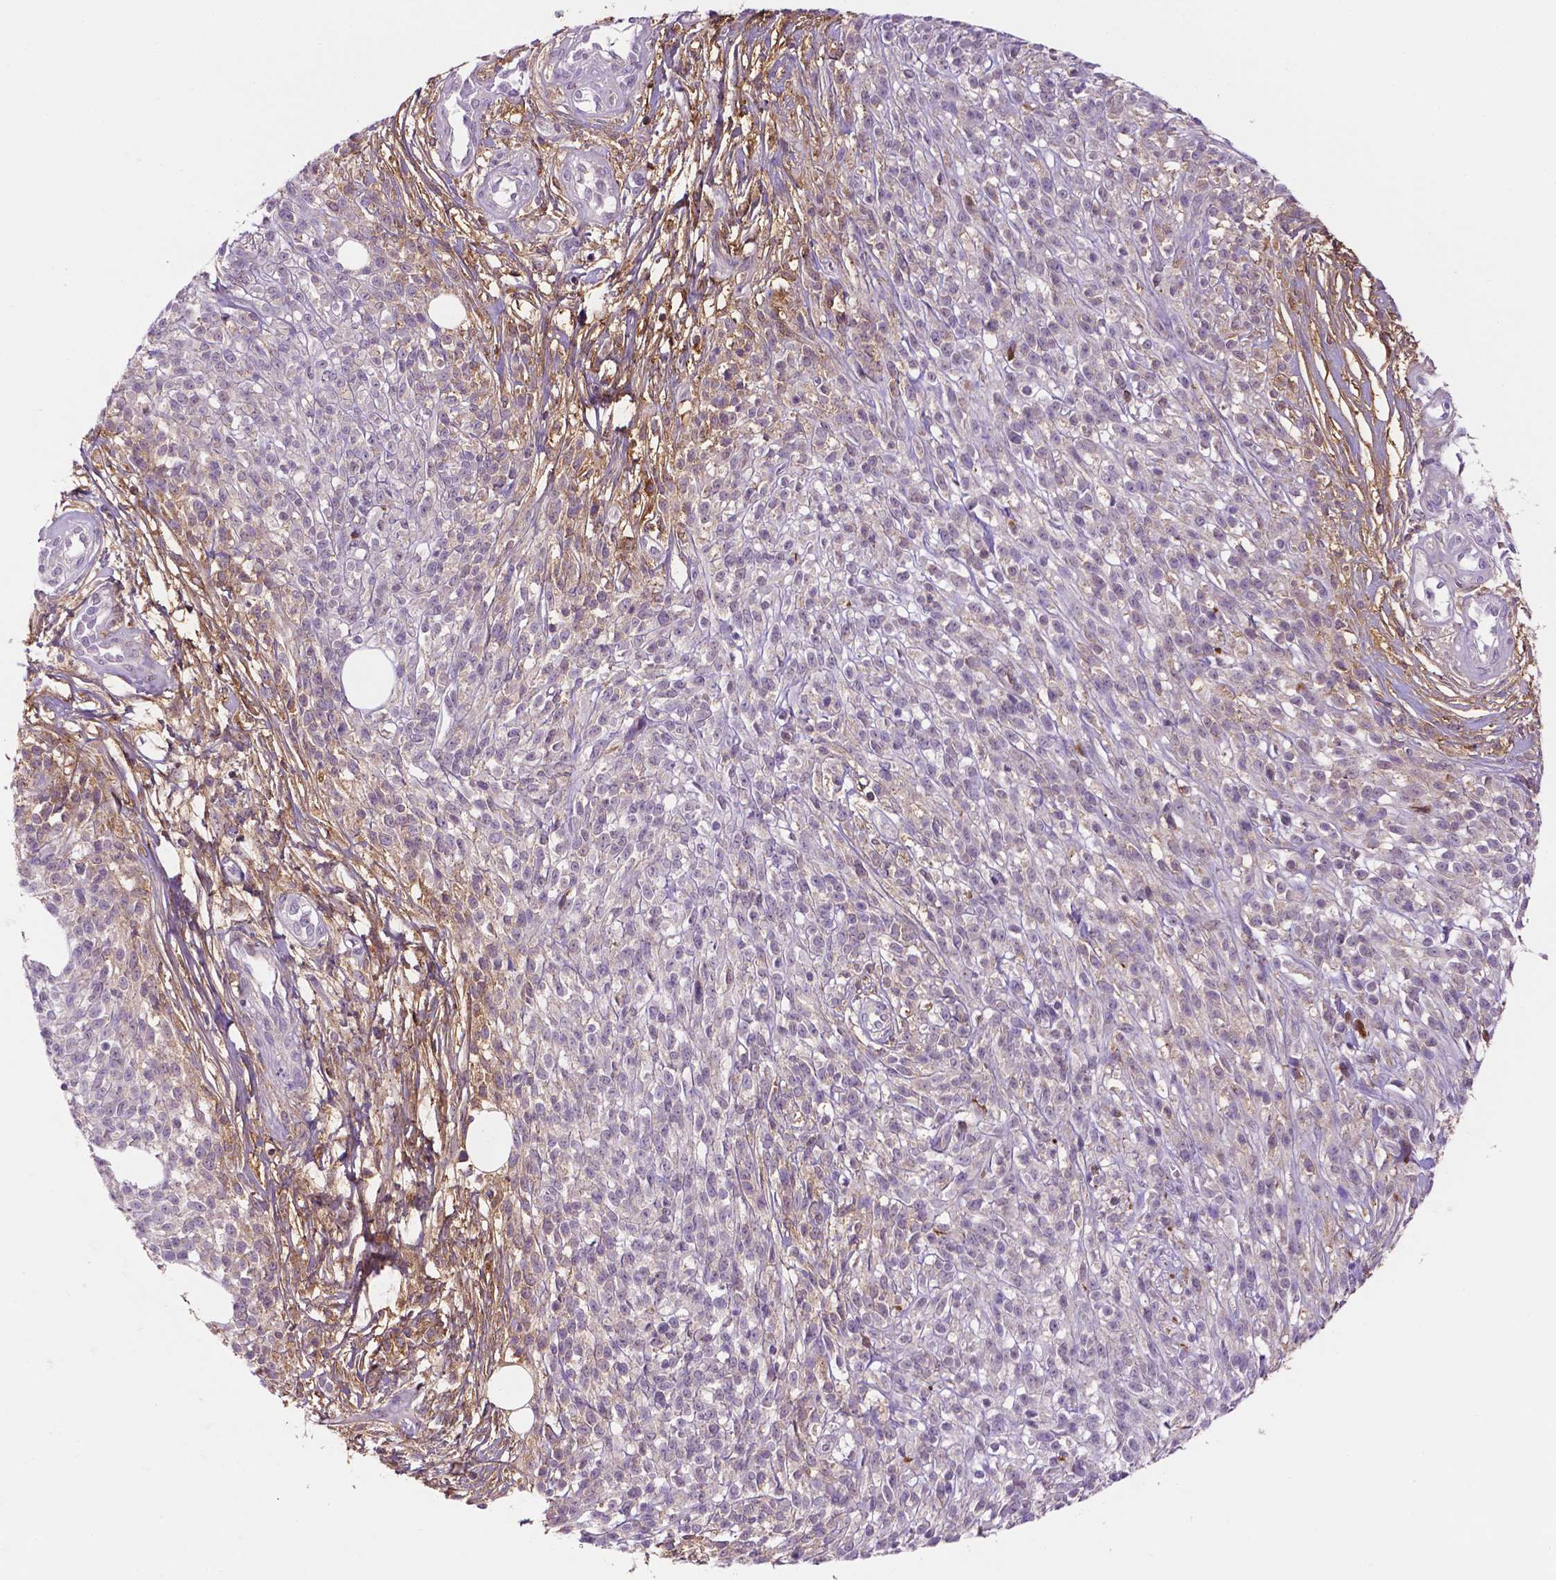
{"staining": {"intensity": "negative", "quantity": "none", "location": "none"}, "tissue": "melanoma", "cell_type": "Tumor cells", "image_type": "cancer", "snomed": [{"axis": "morphology", "description": "Malignant melanoma, NOS"}, {"axis": "topography", "description": "Skin"}, {"axis": "topography", "description": "Skin of trunk"}], "caption": "Immunohistochemical staining of melanoma reveals no significant positivity in tumor cells. (DAB immunohistochemistry visualized using brightfield microscopy, high magnification).", "gene": "FBLN1", "patient": {"sex": "male", "age": 74}}